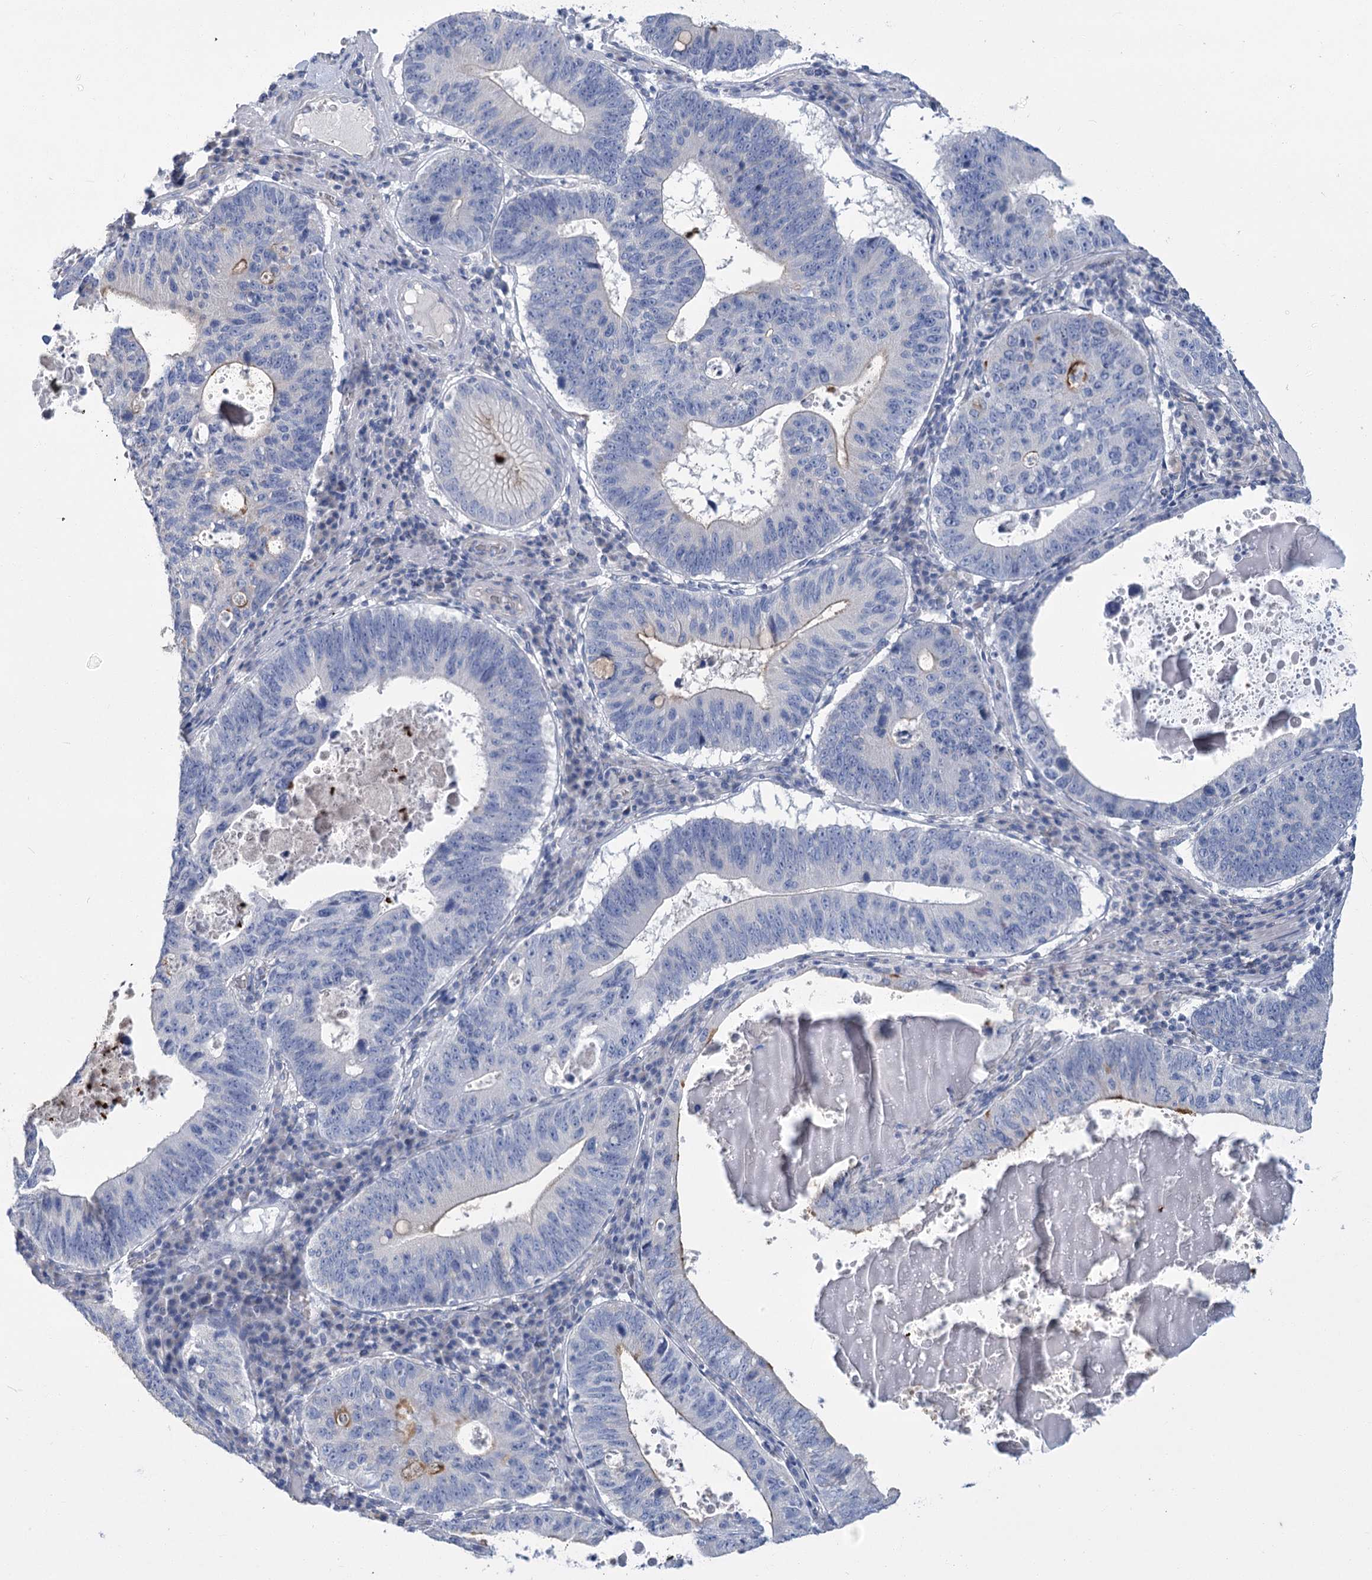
{"staining": {"intensity": "weak", "quantity": "<25%", "location": "cytoplasmic/membranous"}, "tissue": "stomach cancer", "cell_type": "Tumor cells", "image_type": "cancer", "snomed": [{"axis": "morphology", "description": "Adenocarcinoma, NOS"}, {"axis": "topography", "description": "Stomach"}], "caption": "DAB immunohistochemical staining of human stomach adenocarcinoma reveals no significant staining in tumor cells.", "gene": "SLC9A3", "patient": {"sex": "male", "age": 59}}